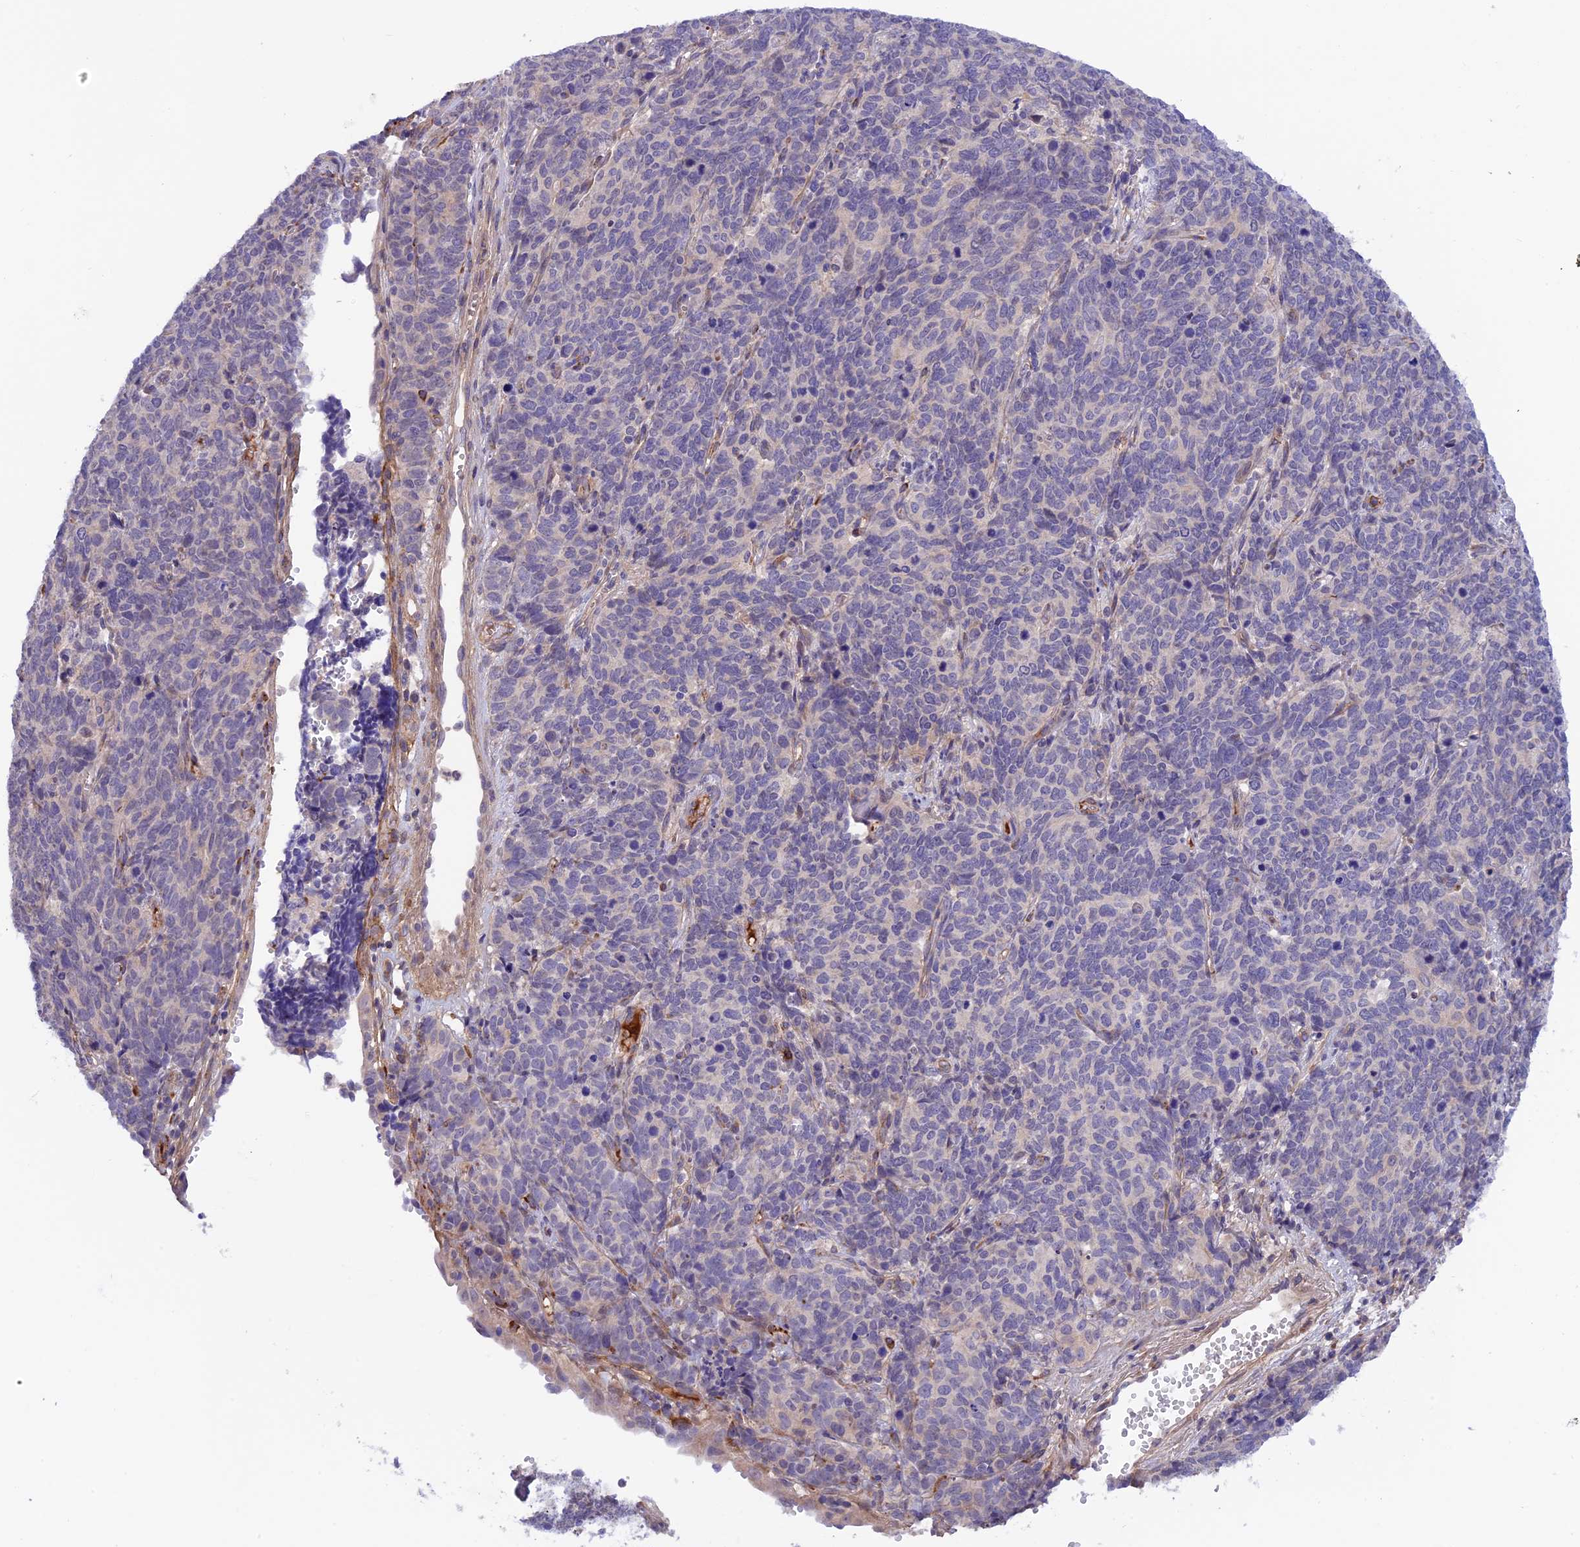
{"staining": {"intensity": "negative", "quantity": "none", "location": "none"}, "tissue": "cervical cancer", "cell_type": "Tumor cells", "image_type": "cancer", "snomed": [{"axis": "morphology", "description": "Squamous cell carcinoma, NOS"}, {"axis": "topography", "description": "Cervix"}], "caption": "An image of human cervical squamous cell carcinoma is negative for staining in tumor cells.", "gene": "COL4A3", "patient": {"sex": "female", "age": 60}}